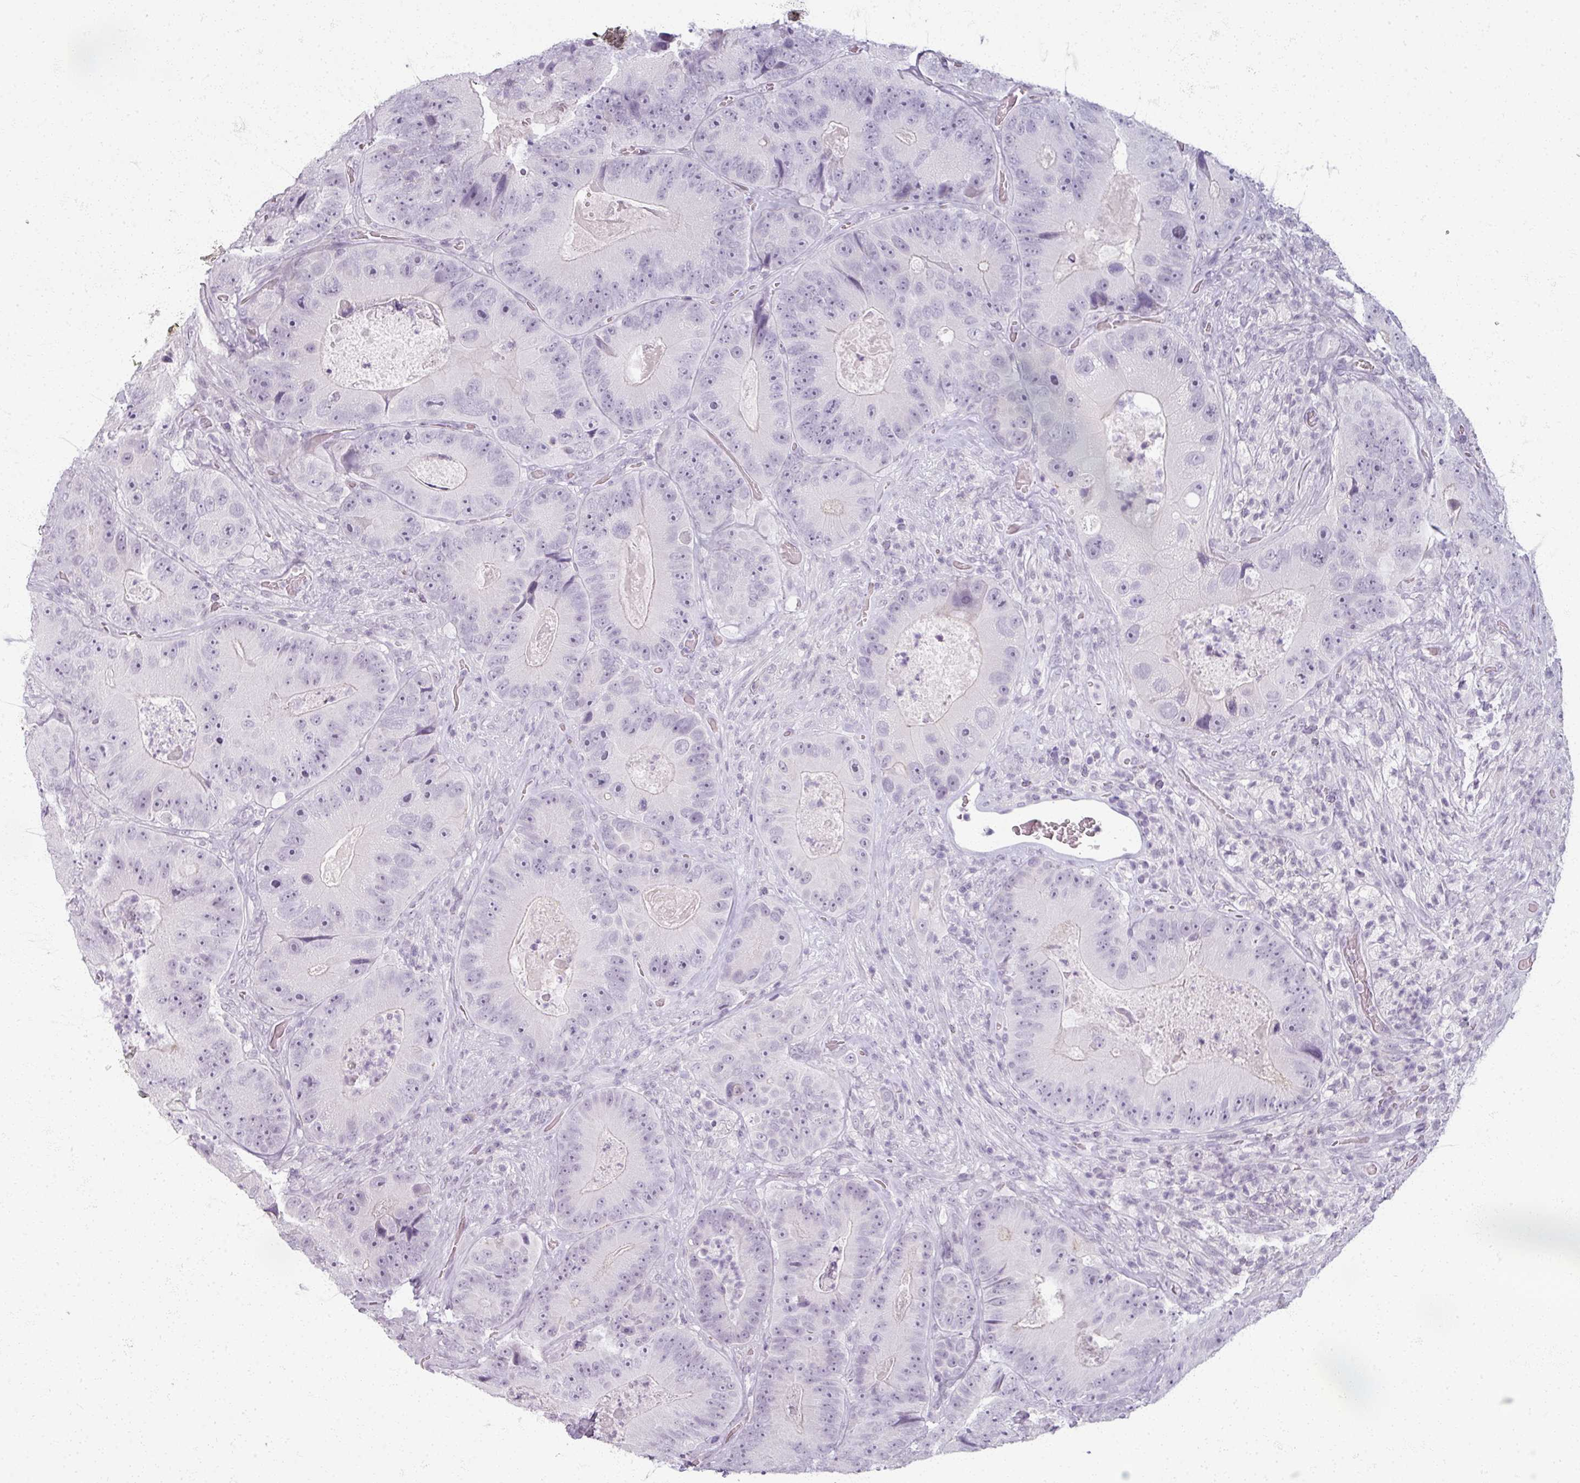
{"staining": {"intensity": "negative", "quantity": "none", "location": "none"}, "tissue": "colorectal cancer", "cell_type": "Tumor cells", "image_type": "cancer", "snomed": [{"axis": "morphology", "description": "Adenocarcinoma, NOS"}, {"axis": "topography", "description": "Colon"}], "caption": "Tumor cells show no significant protein positivity in colorectal cancer (adenocarcinoma). (DAB (3,3'-diaminobenzidine) immunohistochemistry, high magnification).", "gene": "RFPL2", "patient": {"sex": "female", "age": 86}}